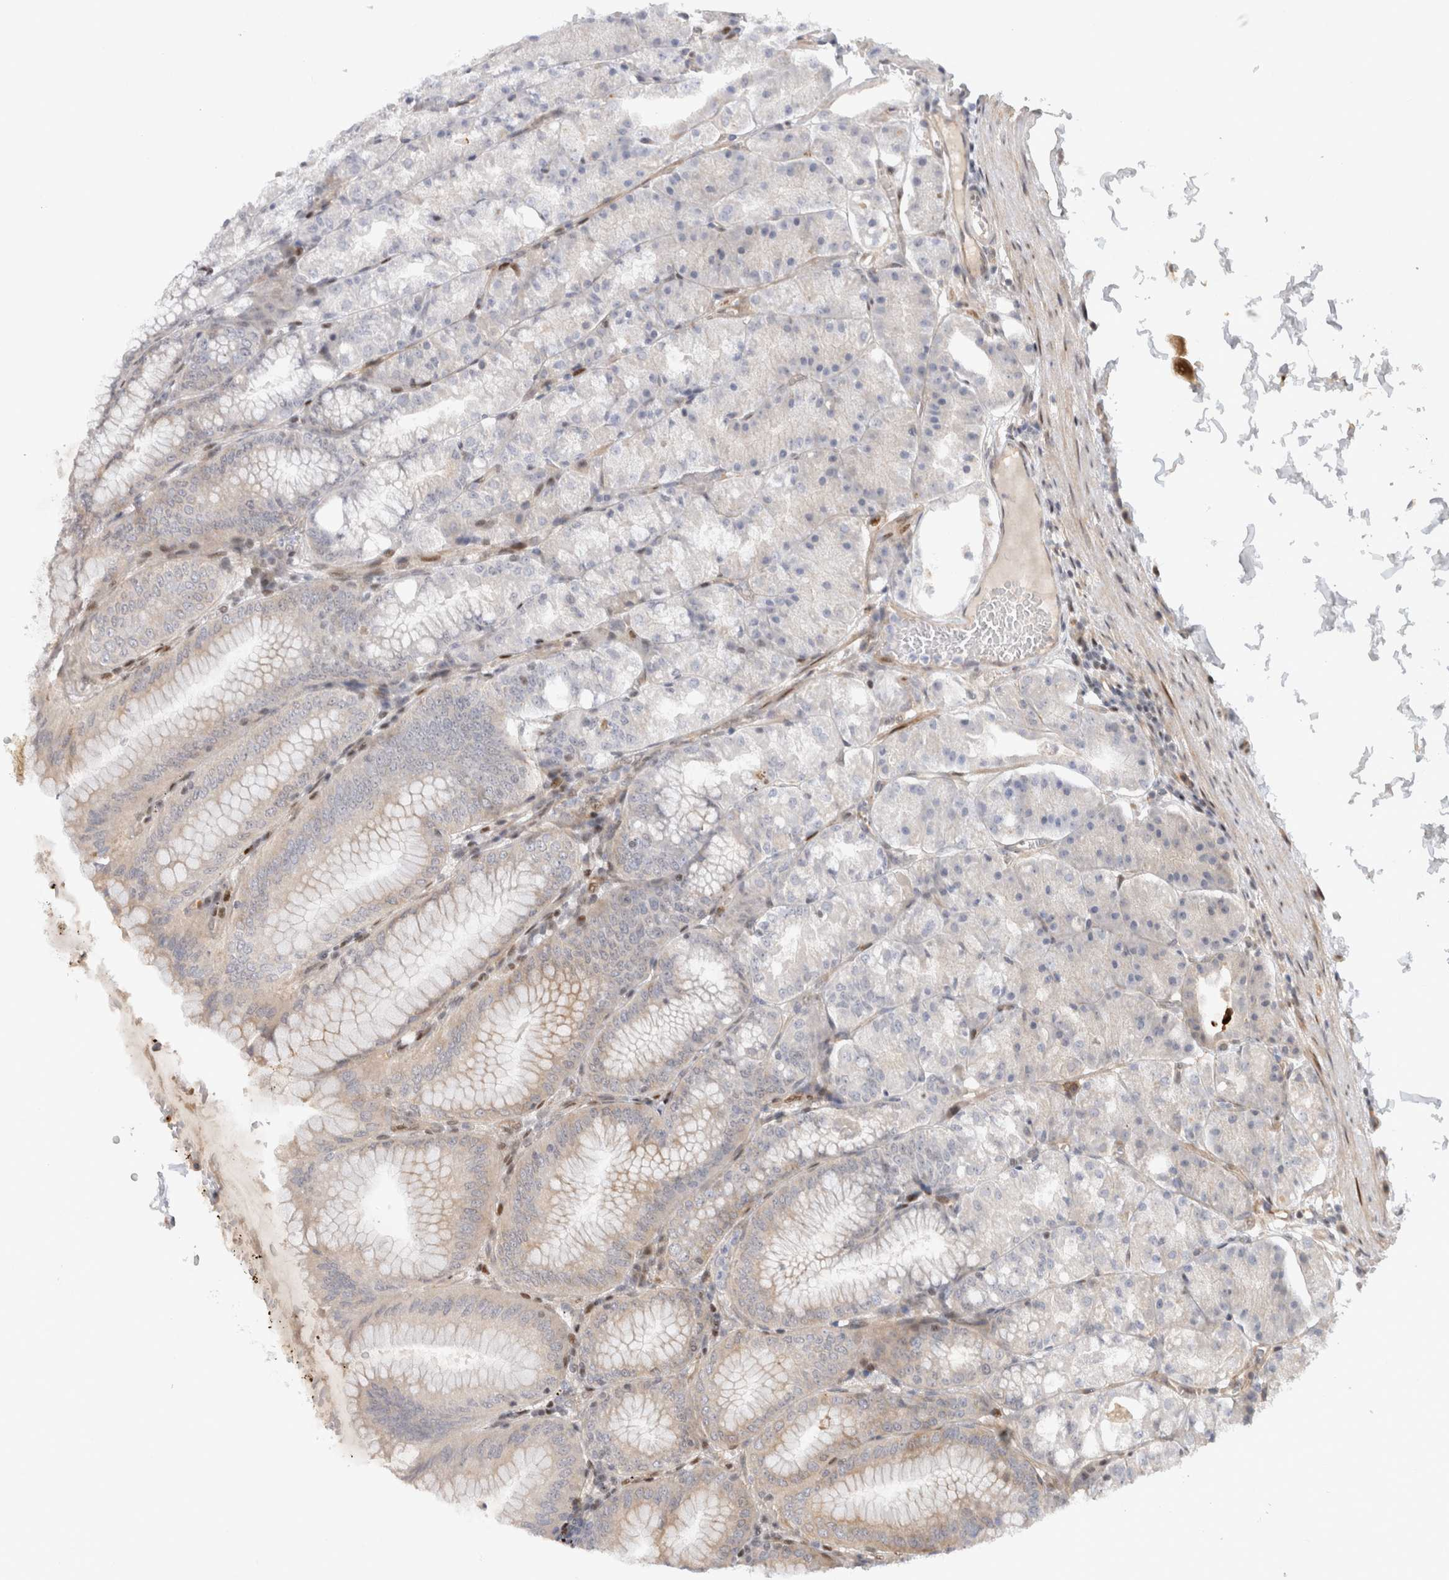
{"staining": {"intensity": "moderate", "quantity": "25%-75%", "location": "cytoplasmic/membranous"}, "tissue": "stomach", "cell_type": "Glandular cells", "image_type": "normal", "snomed": [{"axis": "morphology", "description": "Normal tissue, NOS"}, {"axis": "topography", "description": "Stomach, lower"}], "caption": "About 25%-75% of glandular cells in normal stomach exhibit moderate cytoplasmic/membranous protein expression as visualized by brown immunohistochemical staining.", "gene": "TCF4", "patient": {"sex": "male", "age": 71}}